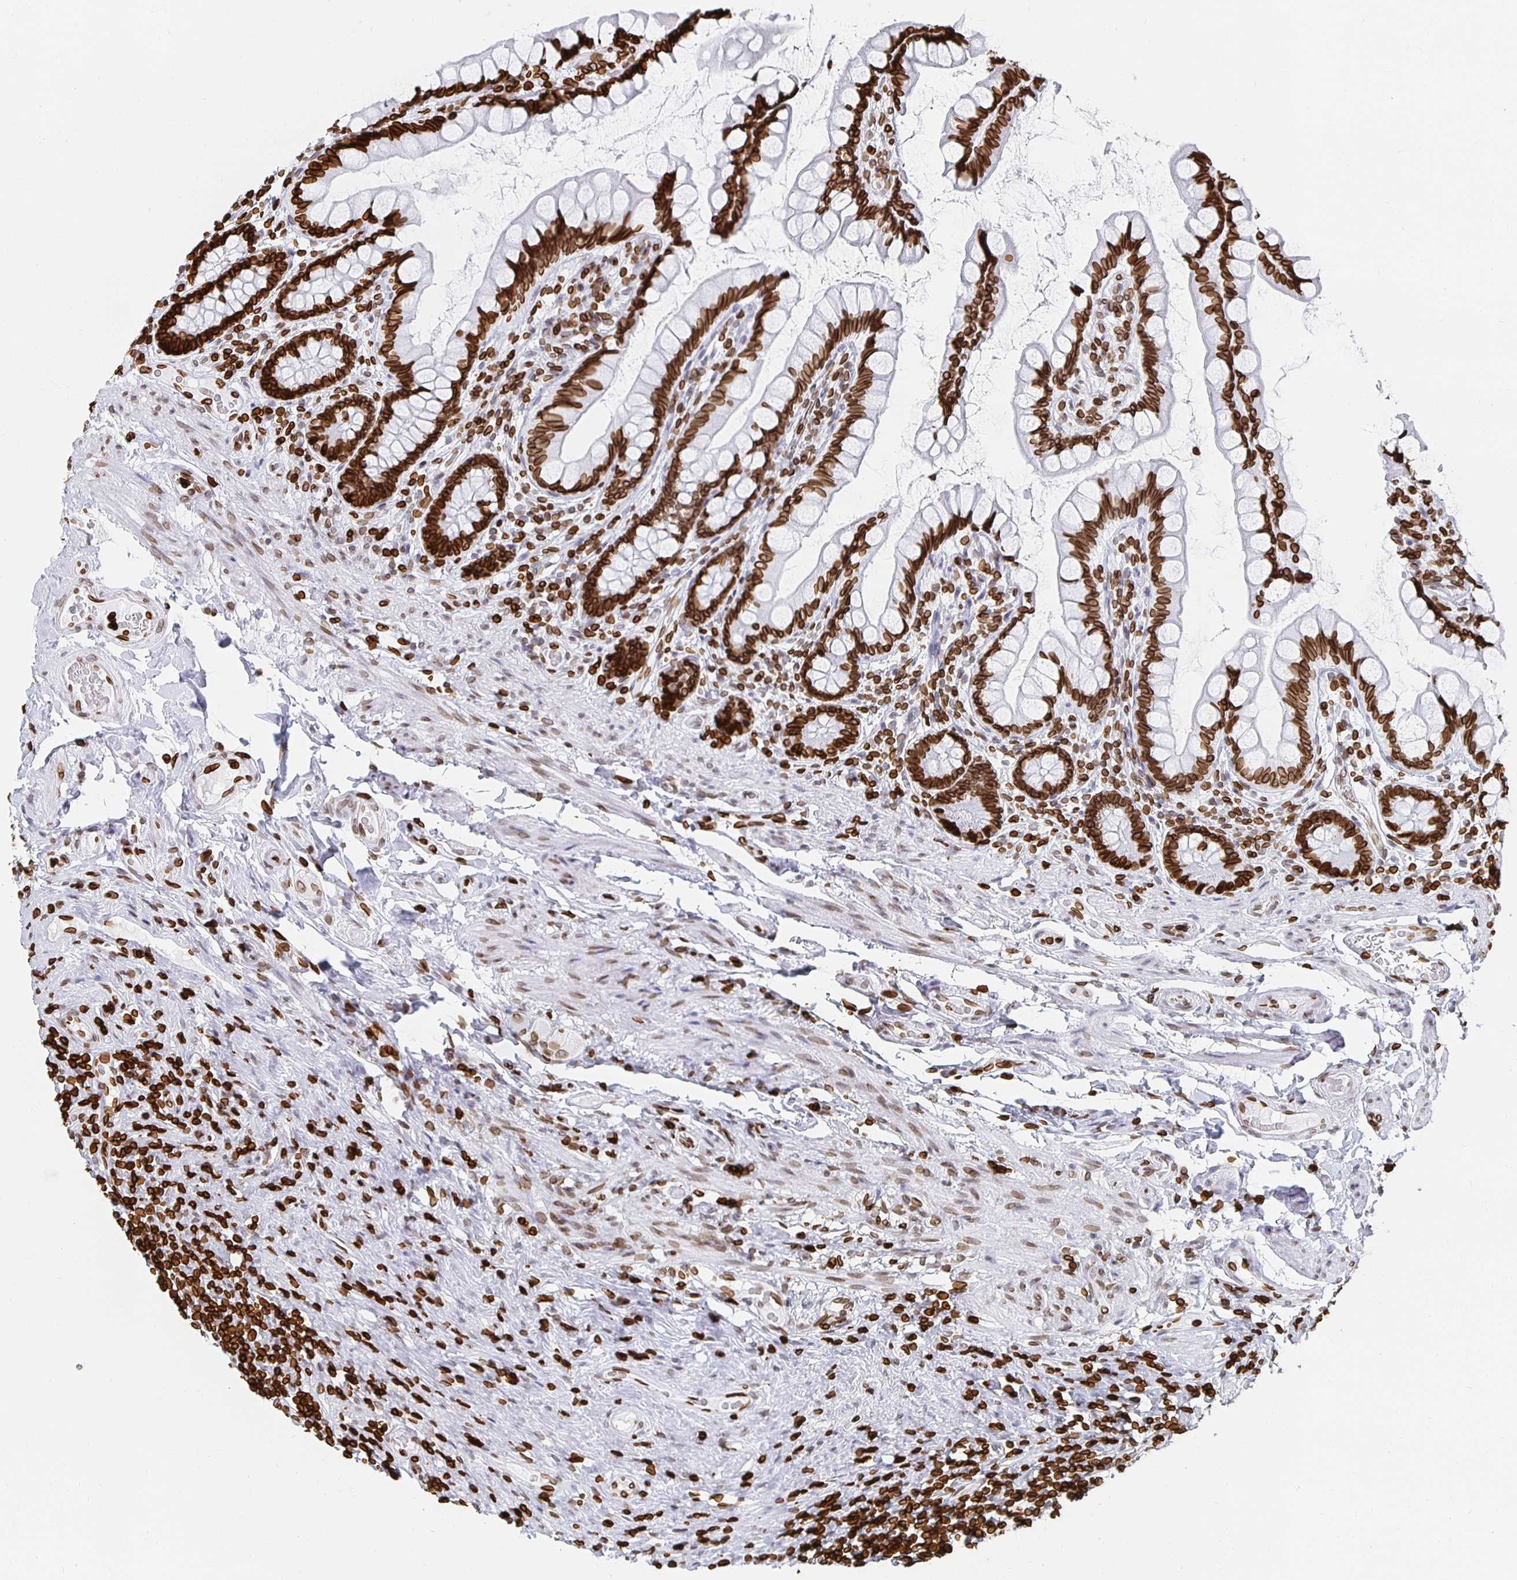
{"staining": {"intensity": "strong", "quantity": ">75%", "location": "cytoplasmic/membranous,nuclear"}, "tissue": "small intestine", "cell_type": "Glandular cells", "image_type": "normal", "snomed": [{"axis": "morphology", "description": "Normal tissue, NOS"}, {"axis": "topography", "description": "Small intestine"}], "caption": "An IHC photomicrograph of normal tissue is shown. Protein staining in brown highlights strong cytoplasmic/membranous,nuclear positivity in small intestine within glandular cells. (IHC, brightfield microscopy, high magnification).", "gene": "LMNB1", "patient": {"sex": "male", "age": 70}}